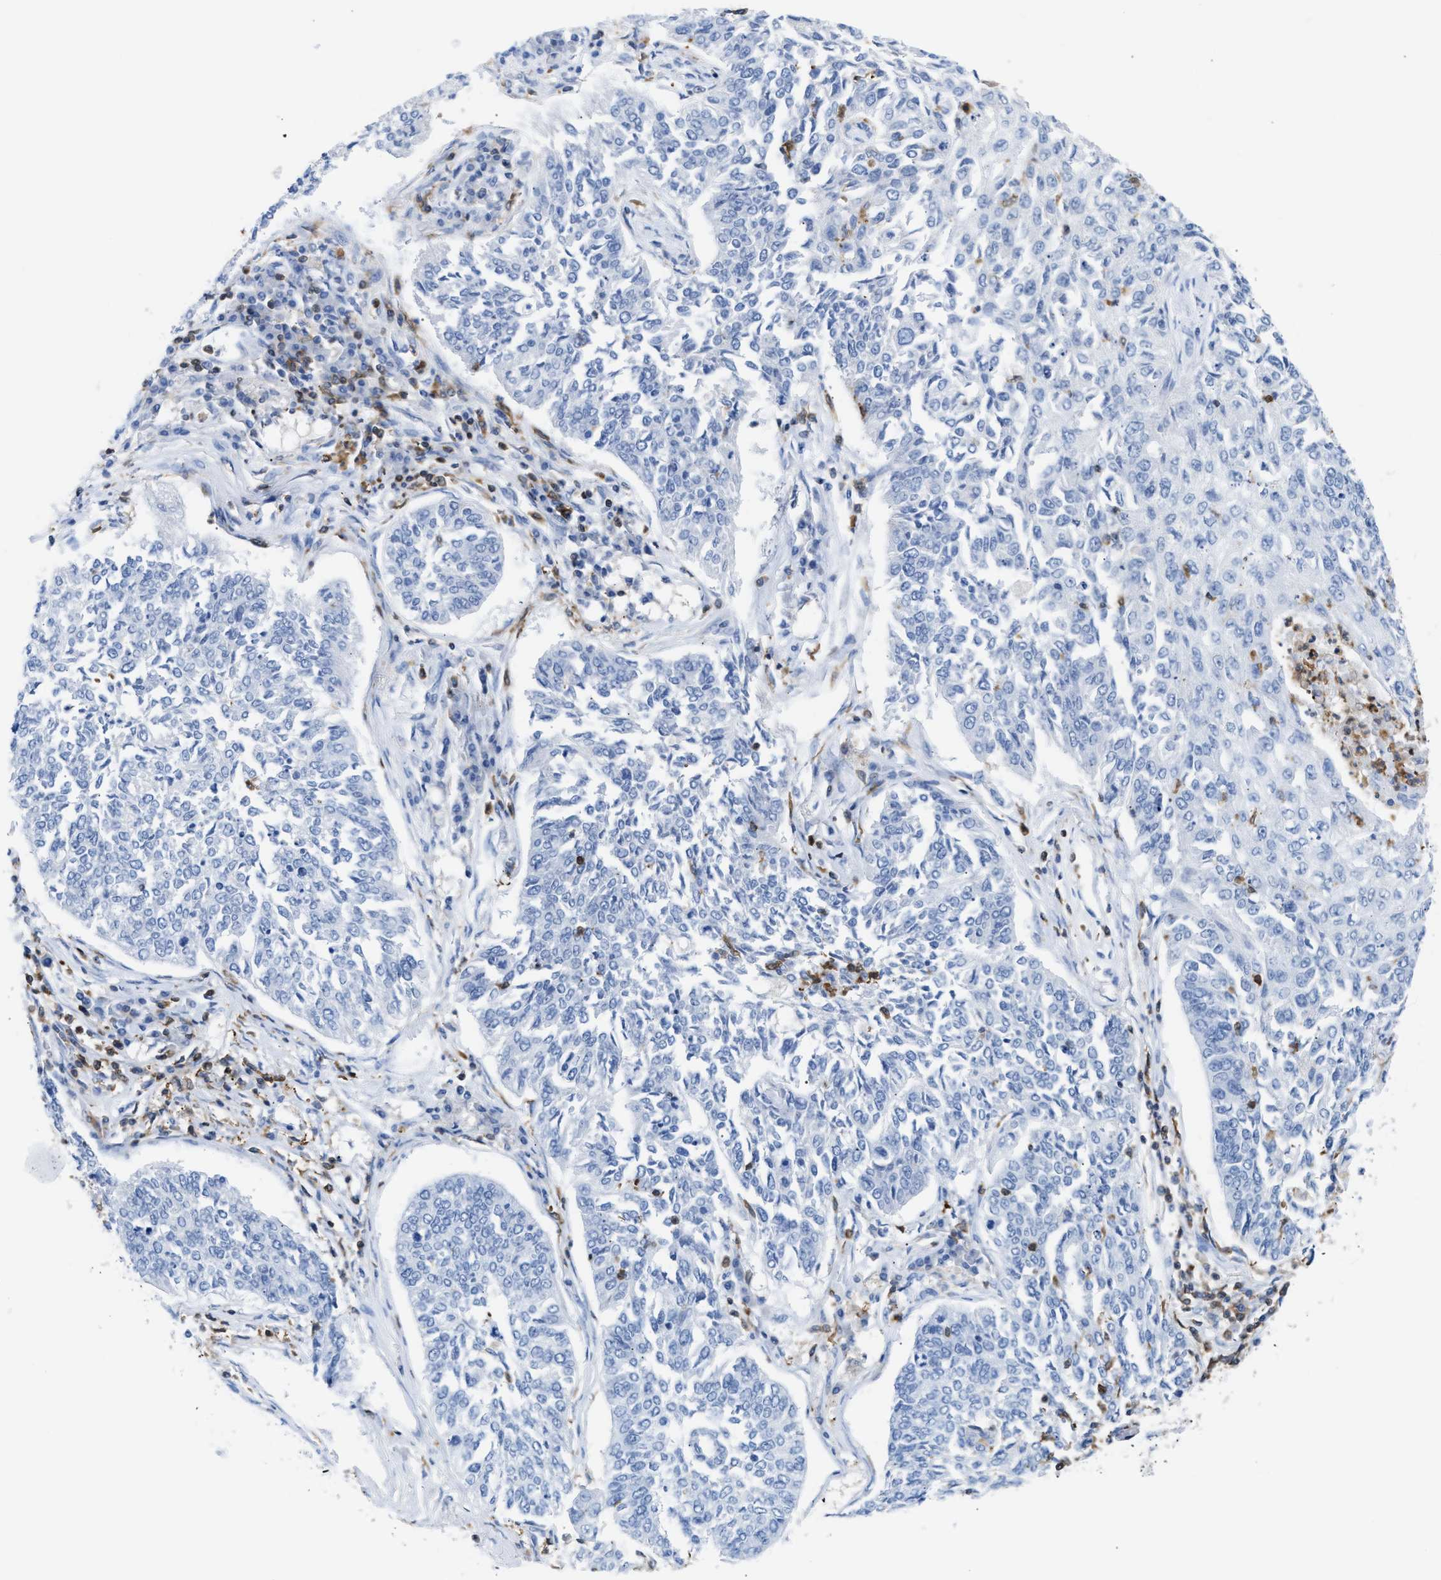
{"staining": {"intensity": "negative", "quantity": "none", "location": "none"}, "tissue": "lung cancer", "cell_type": "Tumor cells", "image_type": "cancer", "snomed": [{"axis": "morphology", "description": "Normal tissue, NOS"}, {"axis": "morphology", "description": "Squamous cell carcinoma, NOS"}, {"axis": "topography", "description": "Cartilage tissue"}, {"axis": "topography", "description": "Bronchus"}, {"axis": "topography", "description": "Lung"}], "caption": "The immunohistochemistry (IHC) image has no significant expression in tumor cells of lung cancer tissue. (DAB (3,3'-diaminobenzidine) immunohistochemistry (IHC) visualized using brightfield microscopy, high magnification).", "gene": "LCP1", "patient": {"sex": "female", "age": 49}}